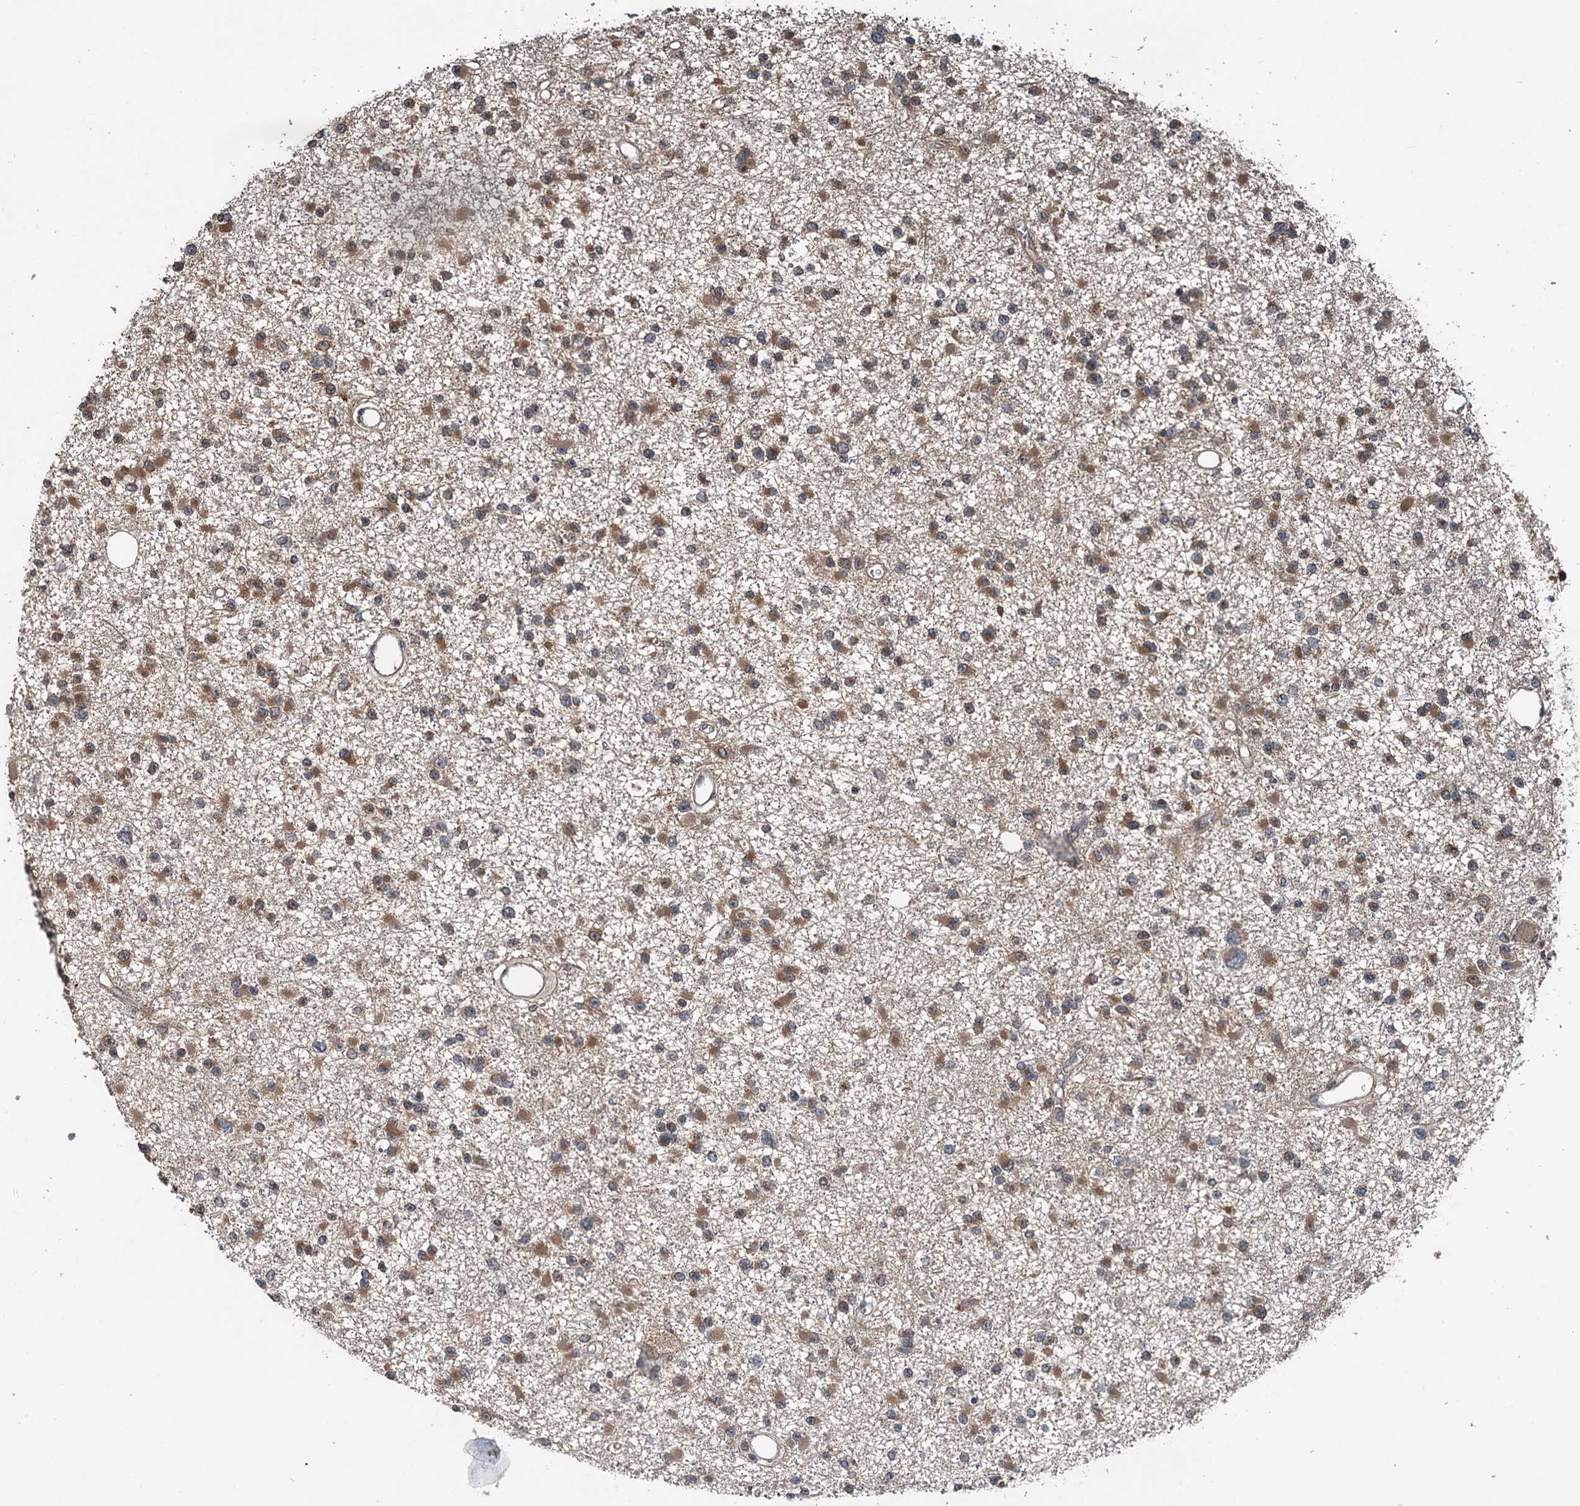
{"staining": {"intensity": "moderate", "quantity": "25%-75%", "location": "cytoplasmic/membranous"}, "tissue": "glioma", "cell_type": "Tumor cells", "image_type": "cancer", "snomed": [{"axis": "morphology", "description": "Glioma, malignant, Low grade"}, {"axis": "topography", "description": "Brain"}], "caption": "IHC of human malignant glioma (low-grade) exhibits medium levels of moderate cytoplasmic/membranous staining in about 25%-75% of tumor cells.", "gene": "N4BP2L2", "patient": {"sex": "female", "age": 22}}